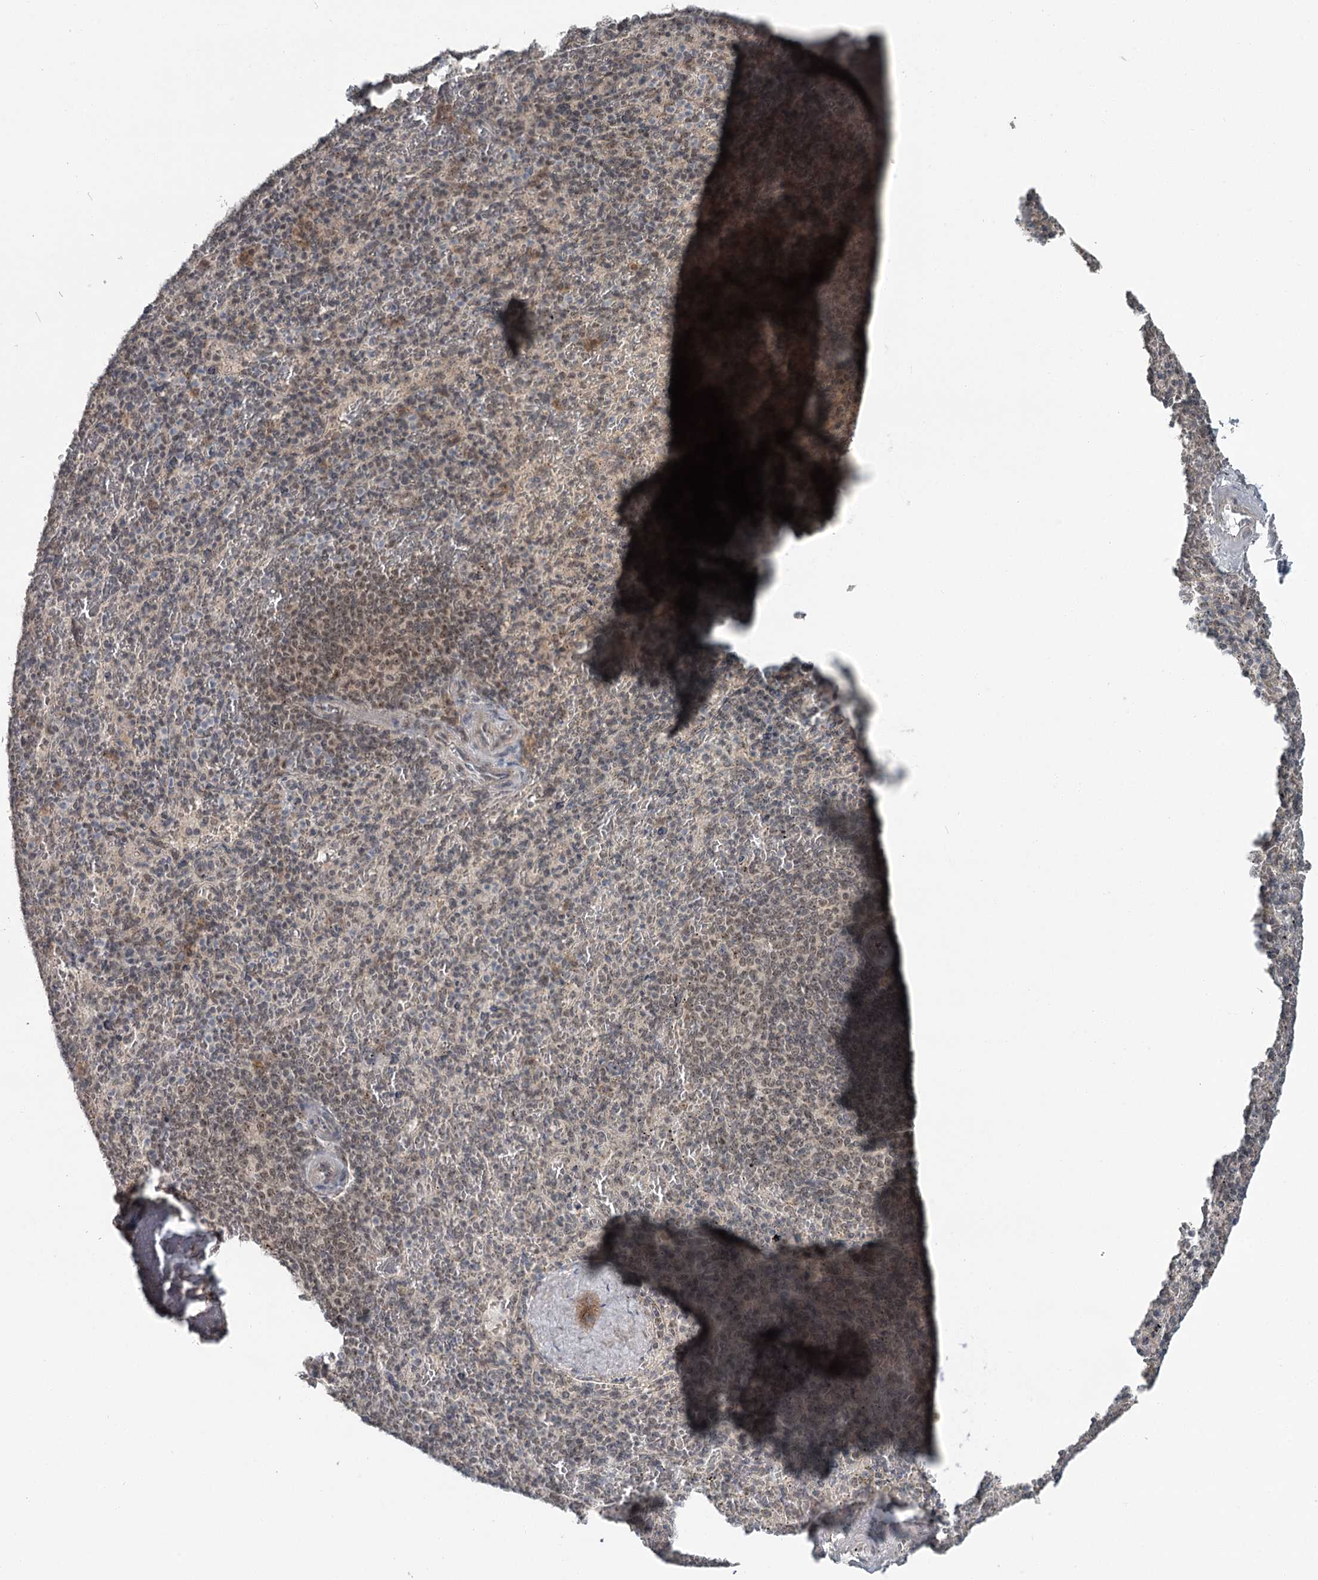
{"staining": {"intensity": "weak", "quantity": "<25%", "location": "nuclear"}, "tissue": "spleen", "cell_type": "Cells in red pulp", "image_type": "normal", "snomed": [{"axis": "morphology", "description": "Normal tissue, NOS"}, {"axis": "topography", "description": "Spleen"}], "caption": "This is a histopathology image of immunohistochemistry (IHC) staining of benign spleen, which shows no staining in cells in red pulp. Nuclei are stained in blue.", "gene": "EXOSC1", "patient": {"sex": "male", "age": 82}}